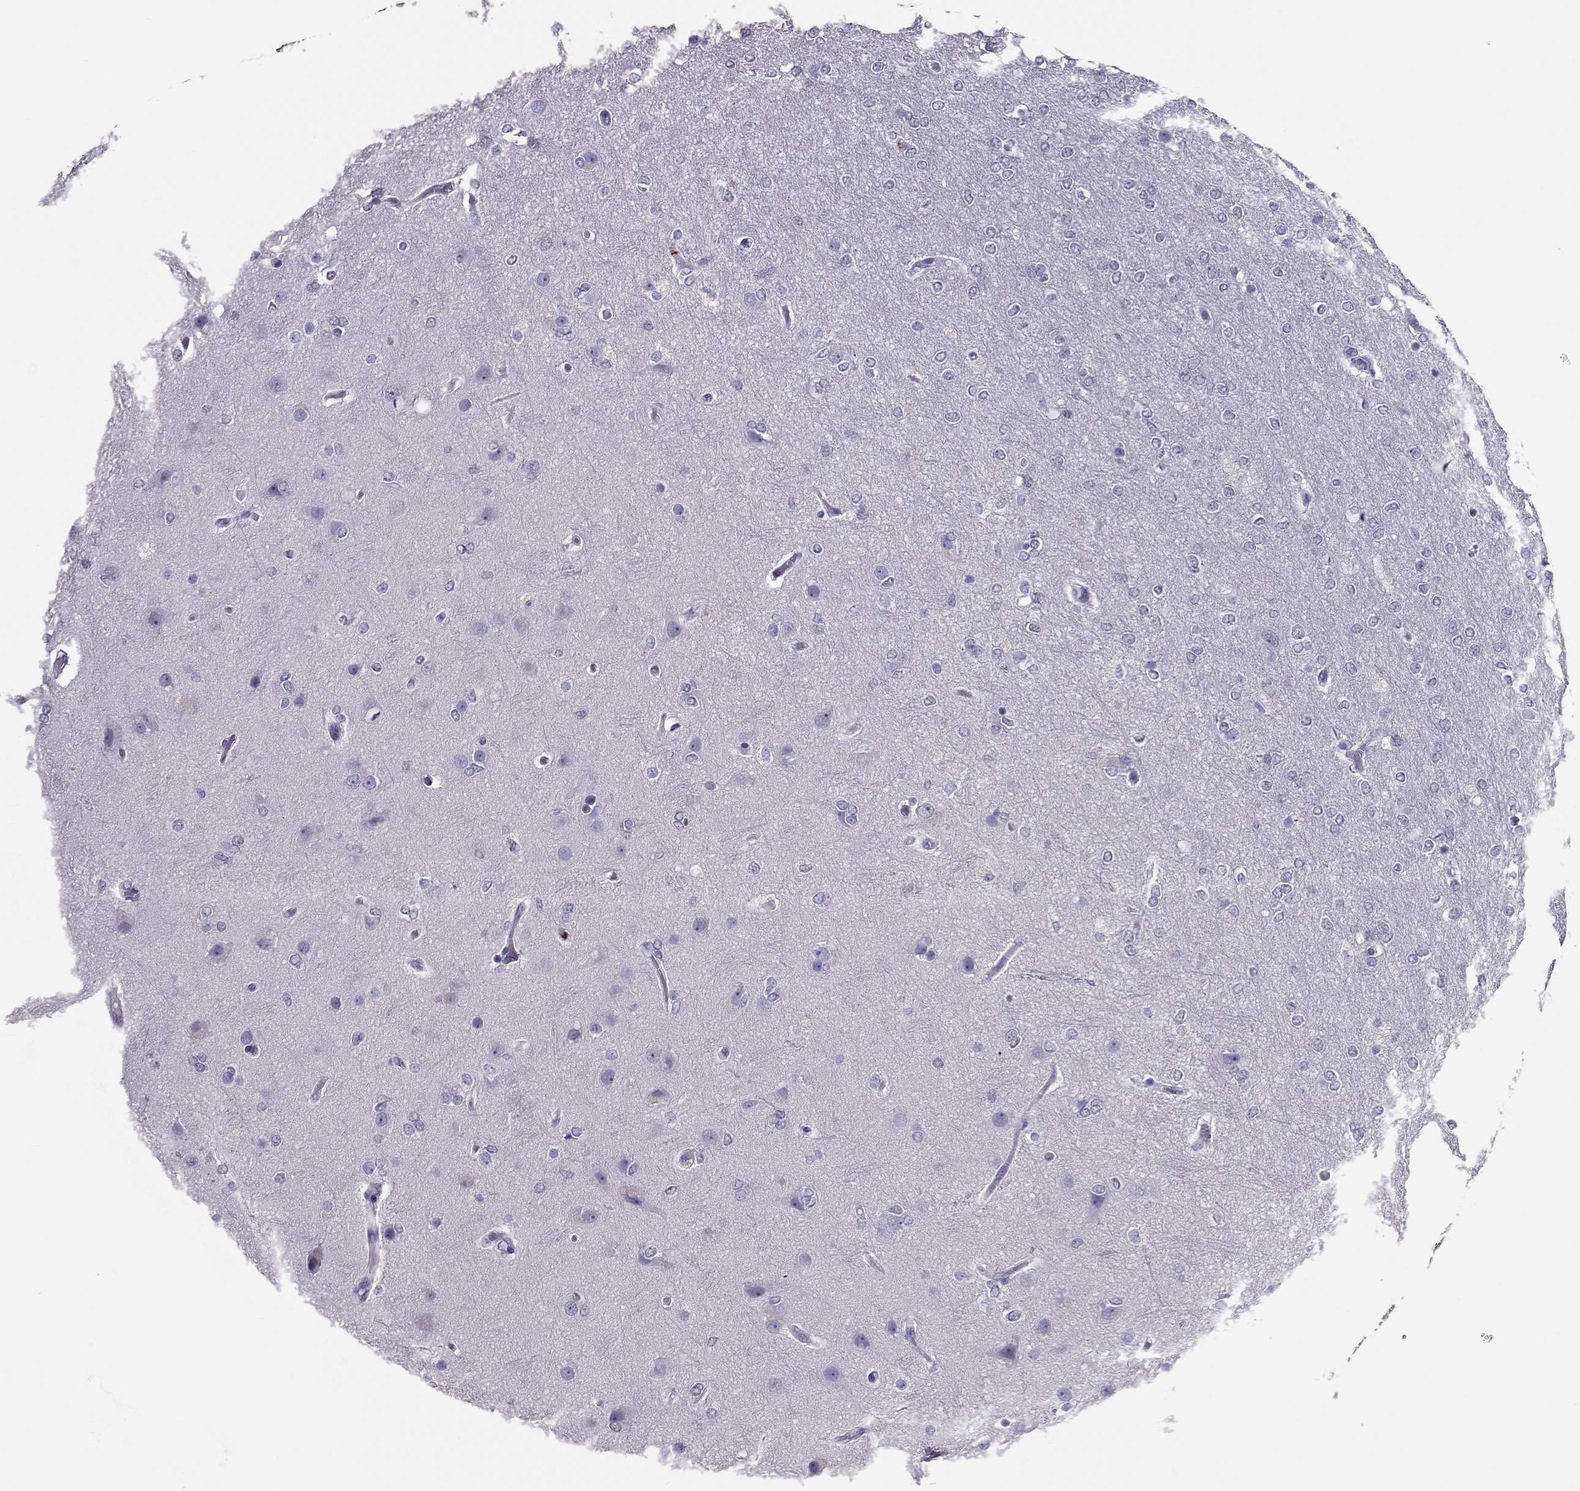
{"staining": {"intensity": "negative", "quantity": "none", "location": "none"}, "tissue": "glioma", "cell_type": "Tumor cells", "image_type": "cancer", "snomed": [{"axis": "morphology", "description": "Glioma, malignant, High grade"}, {"axis": "topography", "description": "Brain"}], "caption": "Tumor cells show no significant protein positivity in glioma.", "gene": "CCL27", "patient": {"sex": "female", "age": 61}}